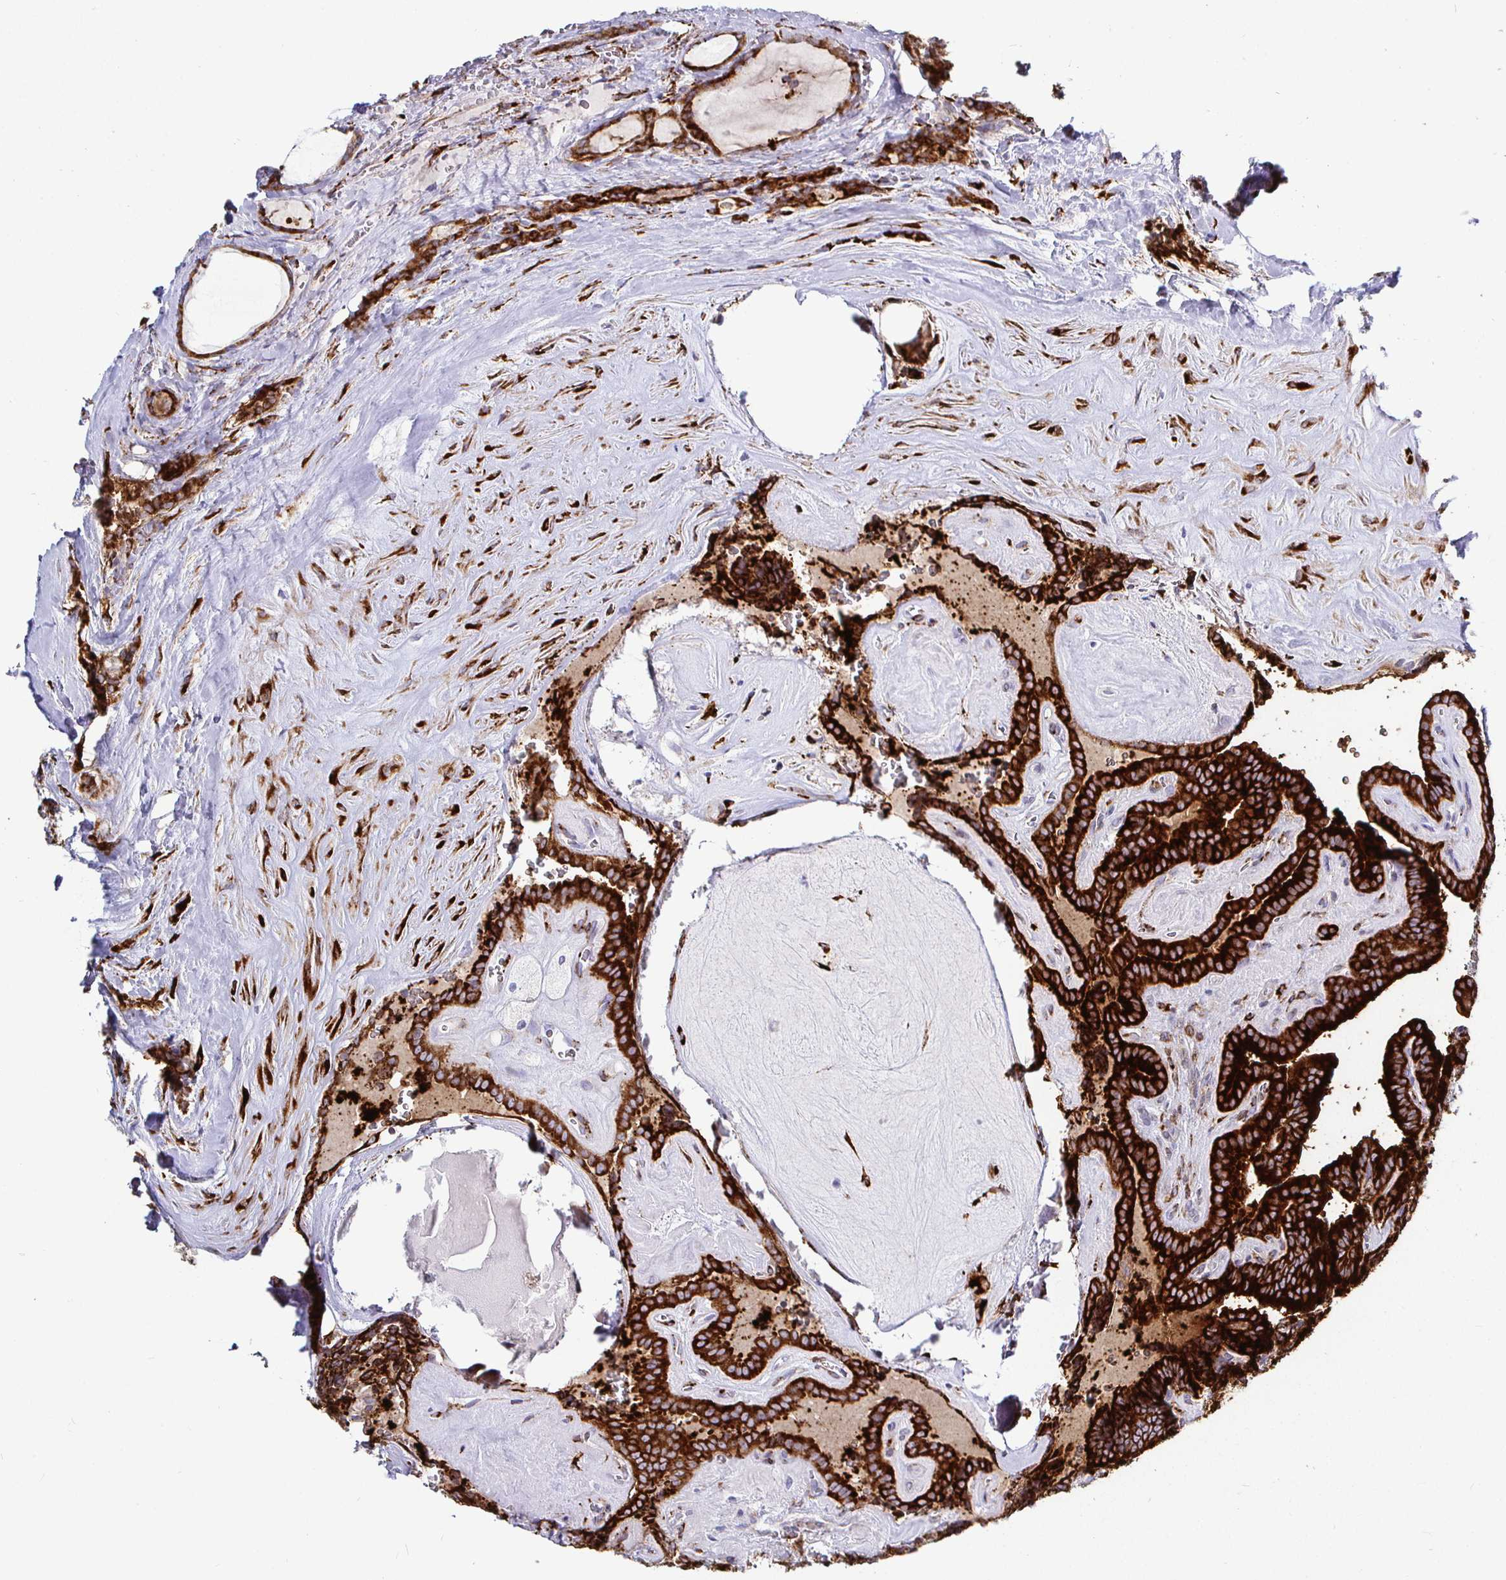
{"staining": {"intensity": "strong", "quantity": ">75%", "location": "cytoplasmic/membranous"}, "tissue": "thyroid cancer", "cell_type": "Tumor cells", "image_type": "cancer", "snomed": [{"axis": "morphology", "description": "Papillary adenocarcinoma, NOS"}, {"axis": "topography", "description": "Thyroid gland"}], "caption": "Thyroid papillary adenocarcinoma was stained to show a protein in brown. There is high levels of strong cytoplasmic/membranous expression in approximately >75% of tumor cells.", "gene": "P4HA2", "patient": {"sex": "female", "age": 21}}